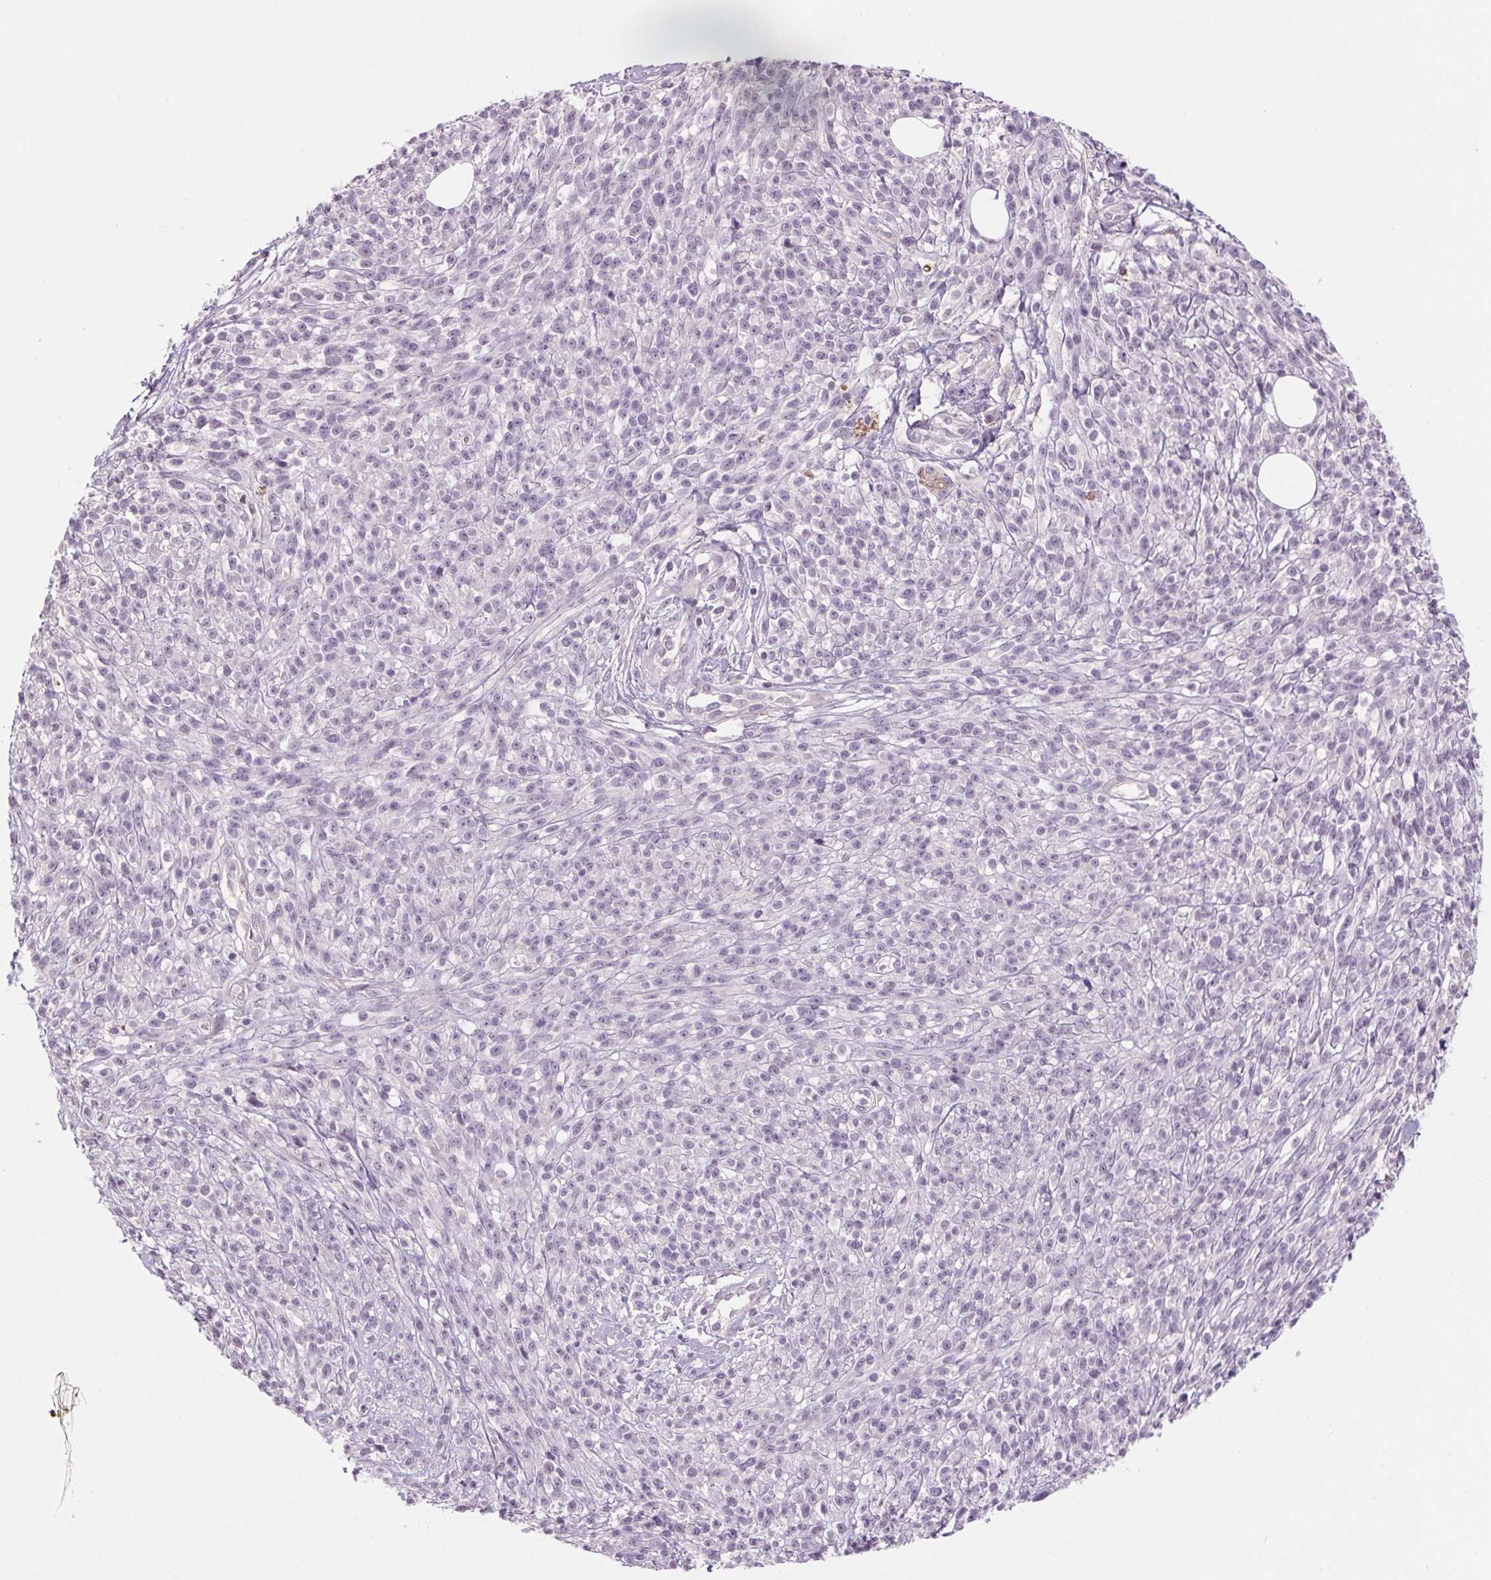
{"staining": {"intensity": "negative", "quantity": "none", "location": "none"}, "tissue": "melanoma", "cell_type": "Tumor cells", "image_type": "cancer", "snomed": [{"axis": "morphology", "description": "Malignant melanoma, NOS"}, {"axis": "topography", "description": "Skin"}, {"axis": "topography", "description": "Skin of trunk"}], "caption": "DAB immunohistochemical staining of melanoma shows no significant staining in tumor cells.", "gene": "HHLA2", "patient": {"sex": "male", "age": 74}}